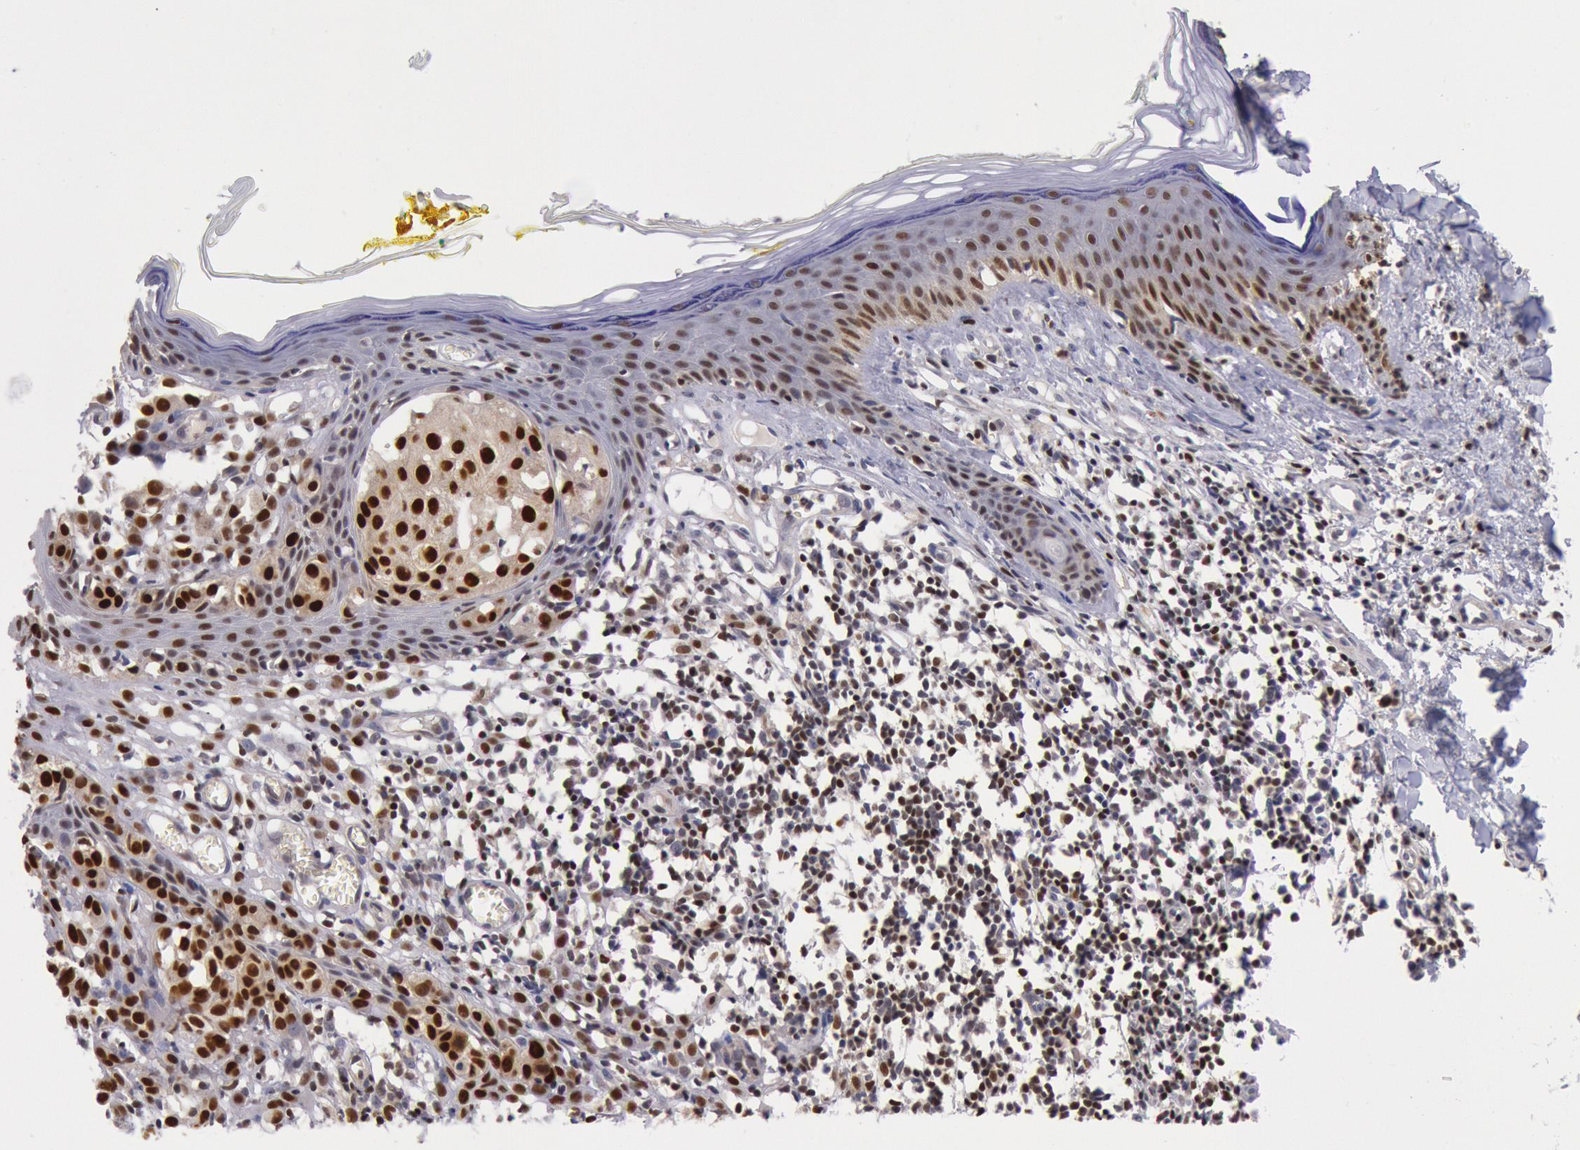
{"staining": {"intensity": "strong", "quantity": "25%-75%", "location": "nuclear"}, "tissue": "melanoma", "cell_type": "Tumor cells", "image_type": "cancer", "snomed": [{"axis": "morphology", "description": "Malignant melanoma, NOS"}, {"axis": "topography", "description": "Skin"}], "caption": "Strong nuclear staining for a protein is present in about 25%-75% of tumor cells of melanoma using immunohistochemistry.", "gene": "RPS6KA5", "patient": {"sex": "female", "age": 52}}